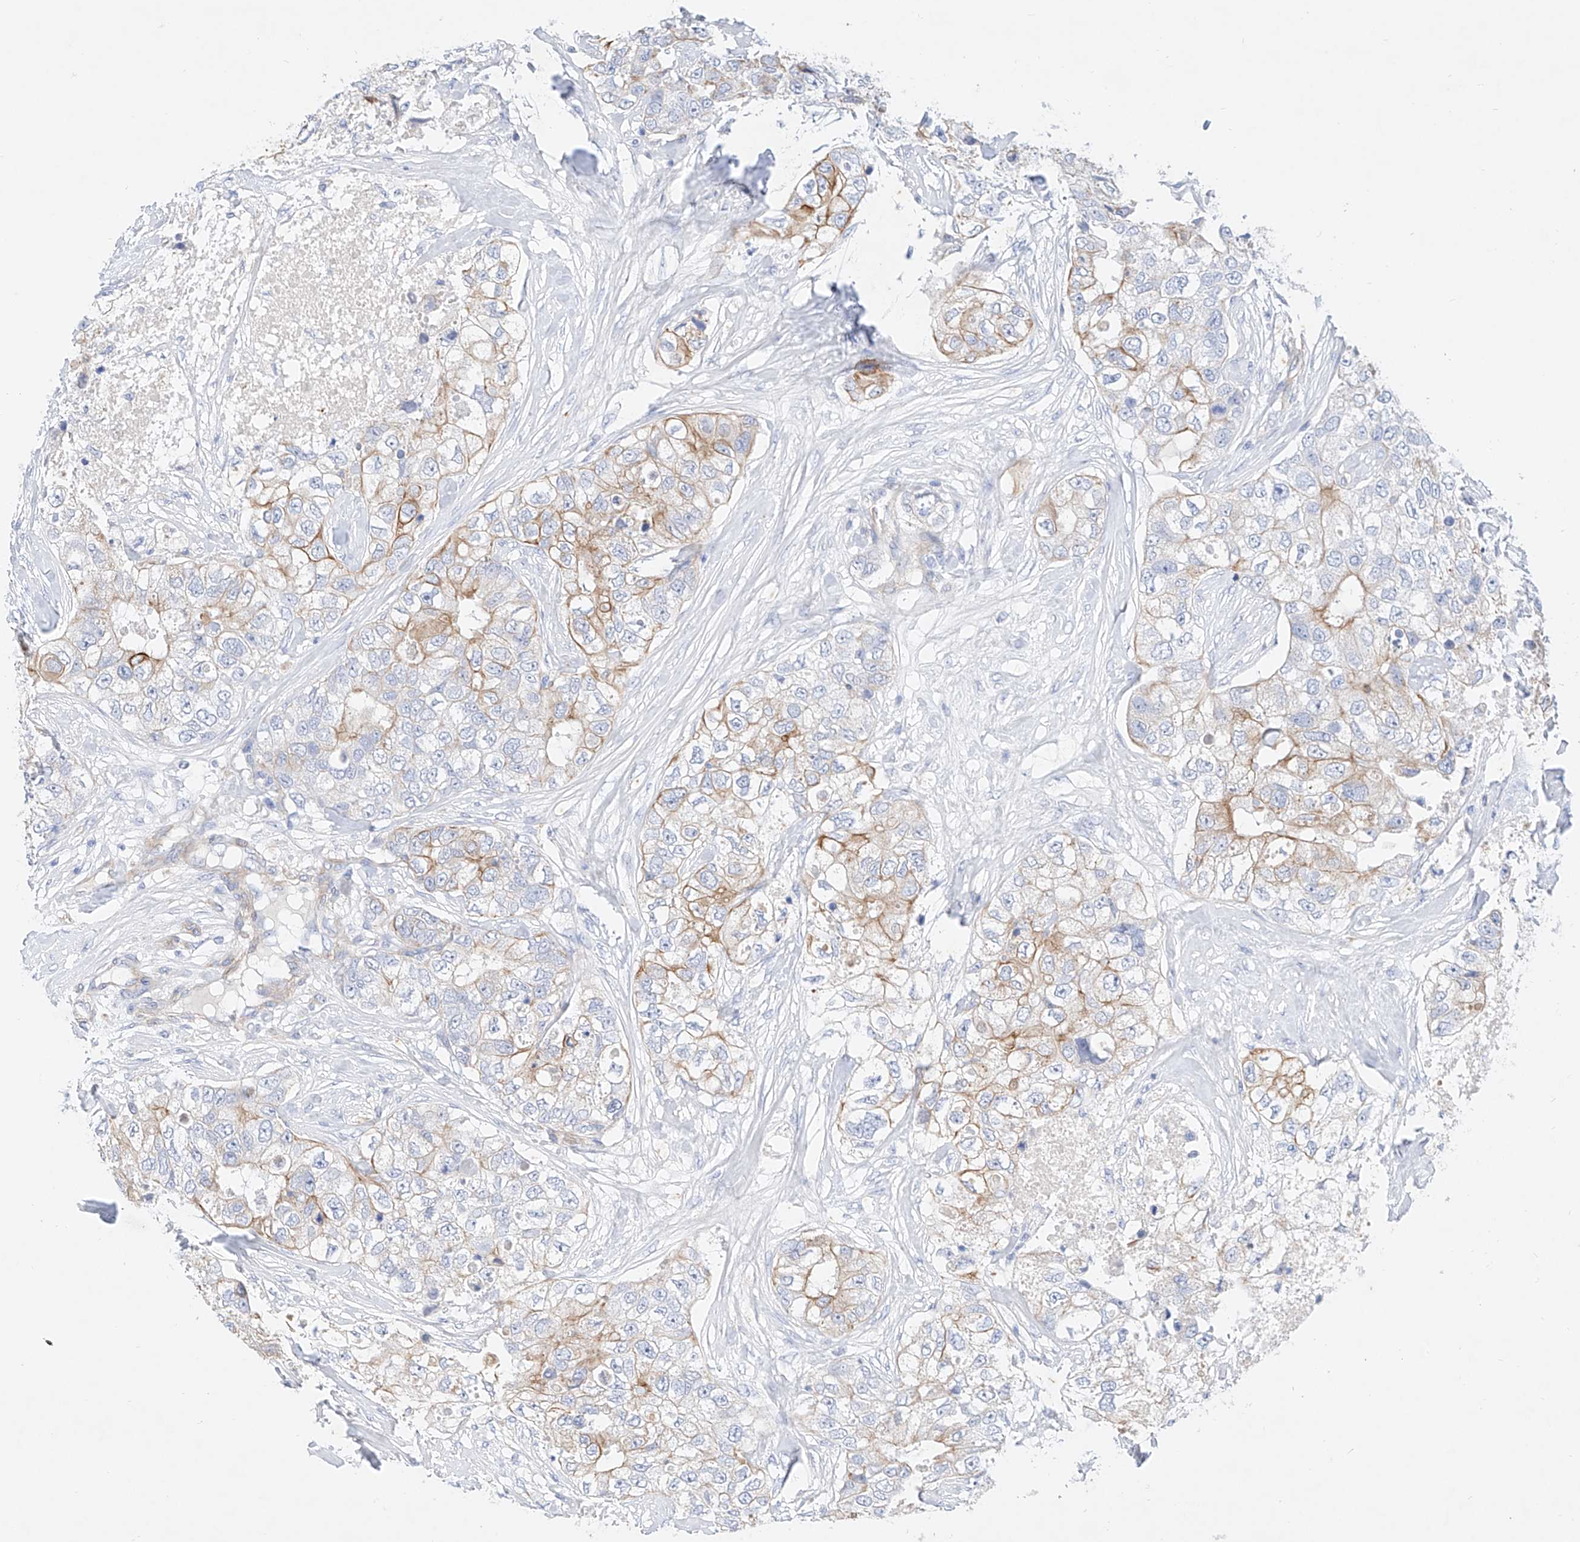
{"staining": {"intensity": "moderate", "quantity": "<25%", "location": "cytoplasmic/membranous"}, "tissue": "breast cancer", "cell_type": "Tumor cells", "image_type": "cancer", "snomed": [{"axis": "morphology", "description": "Duct carcinoma"}, {"axis": "topography", "description": "Breast"}], "caption": "The histopathology image reveals a brown stain indicating the presence of a protein in the cytoplasmic/membranous of tumor cells in breast invasive ductal carcinoma.", "gene": "SBSPON", "patient": {"sex": "female", "age": 62}}